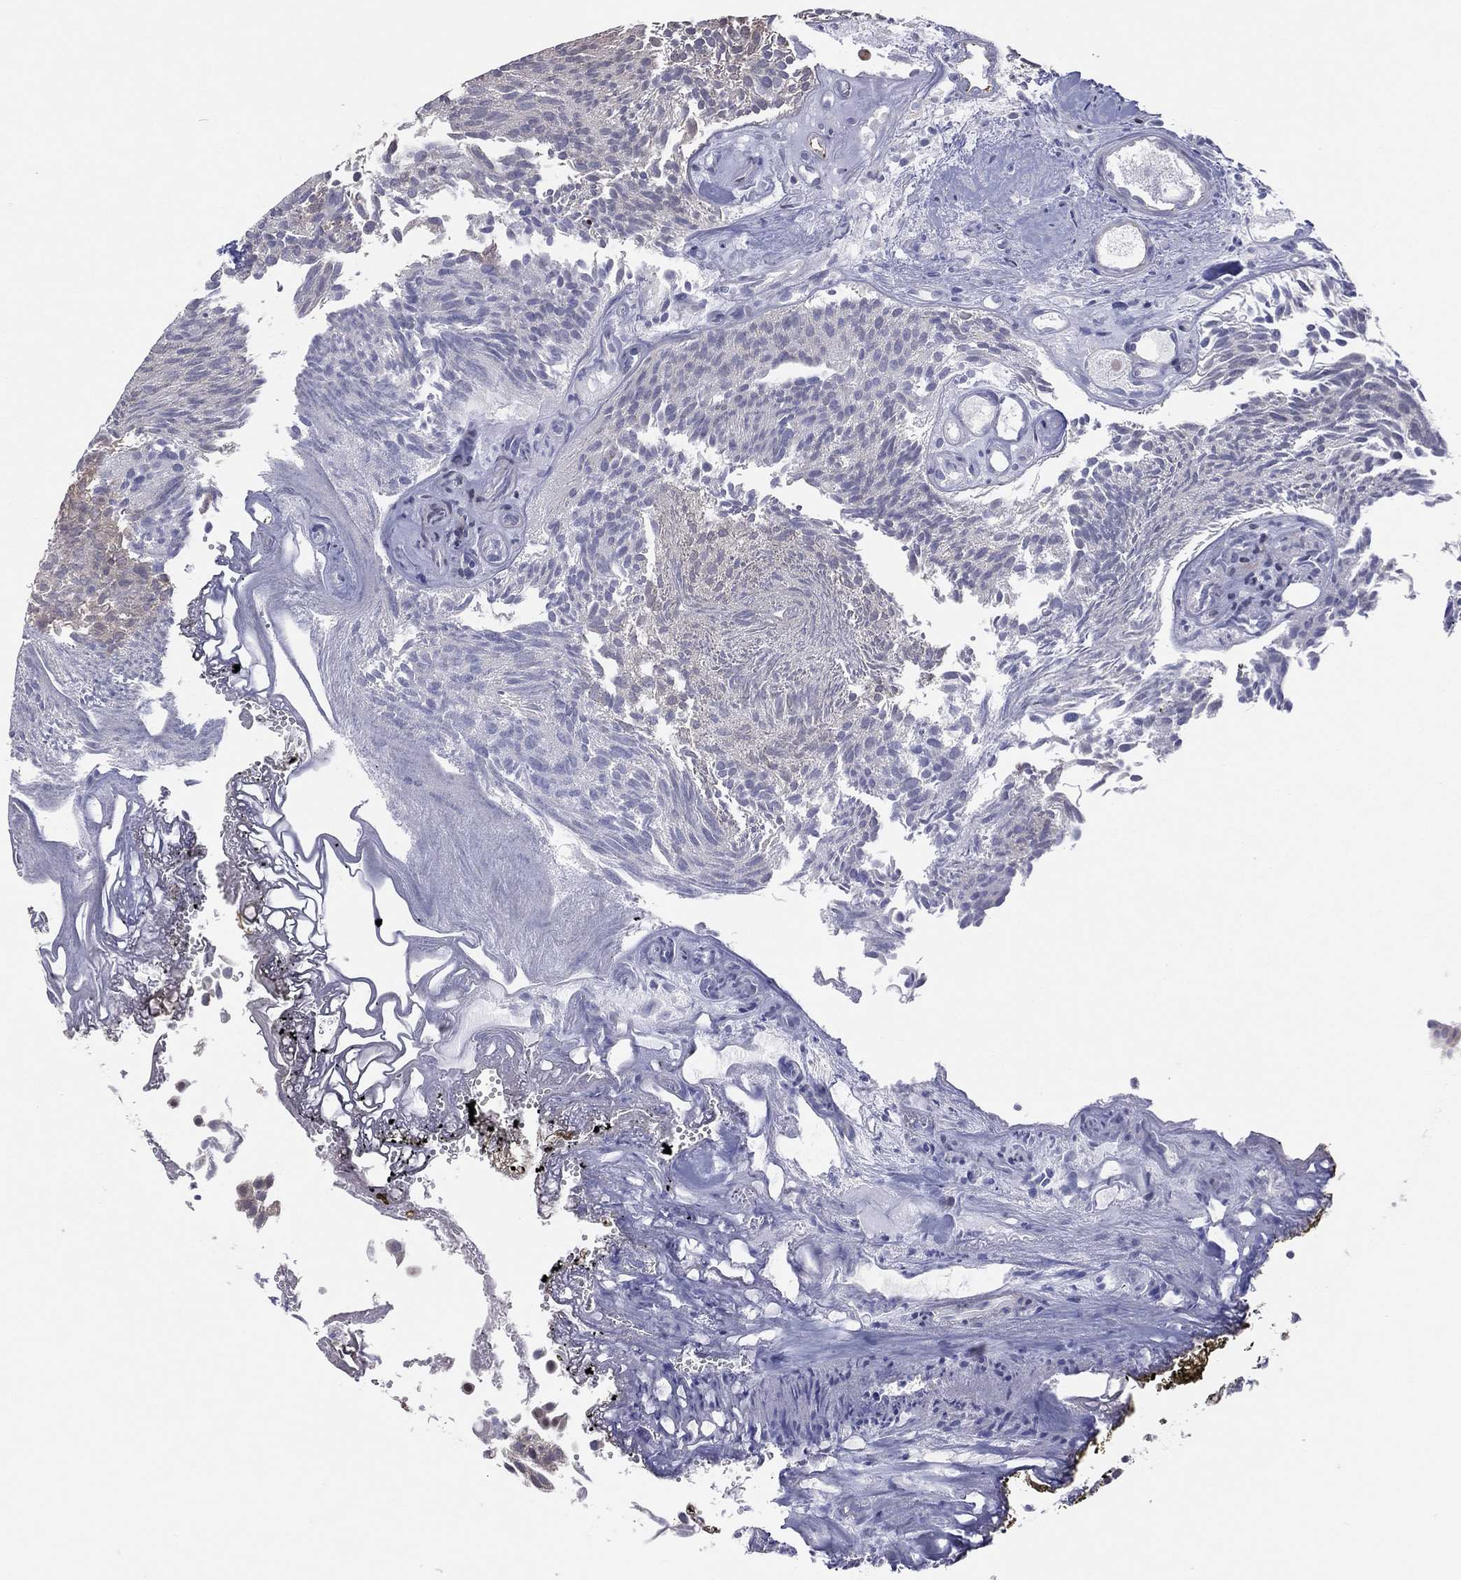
{"staining": {"intensity": "negative", "quantity": "none", "location": "none"}, "tissue": "urothelial cancer", "cell_type": "Tumor cells", "image_type": "cancer", "snomed": [{"axis": "morphology", "description": "Urothelial carcinoma, Low grade"}, {"axis": "topography", "description": "Urinary bladder"}], "caption": "High magnification brightfield microscopy of urothelial cancer stained with DAB (3,3'-diaminobenzidine) (brown) and counterstained with hematoxylin (blue): tumor cells show no significant positivity.", "gene": "DBF4B", "patient": {"sex": "female", "age": 87}}